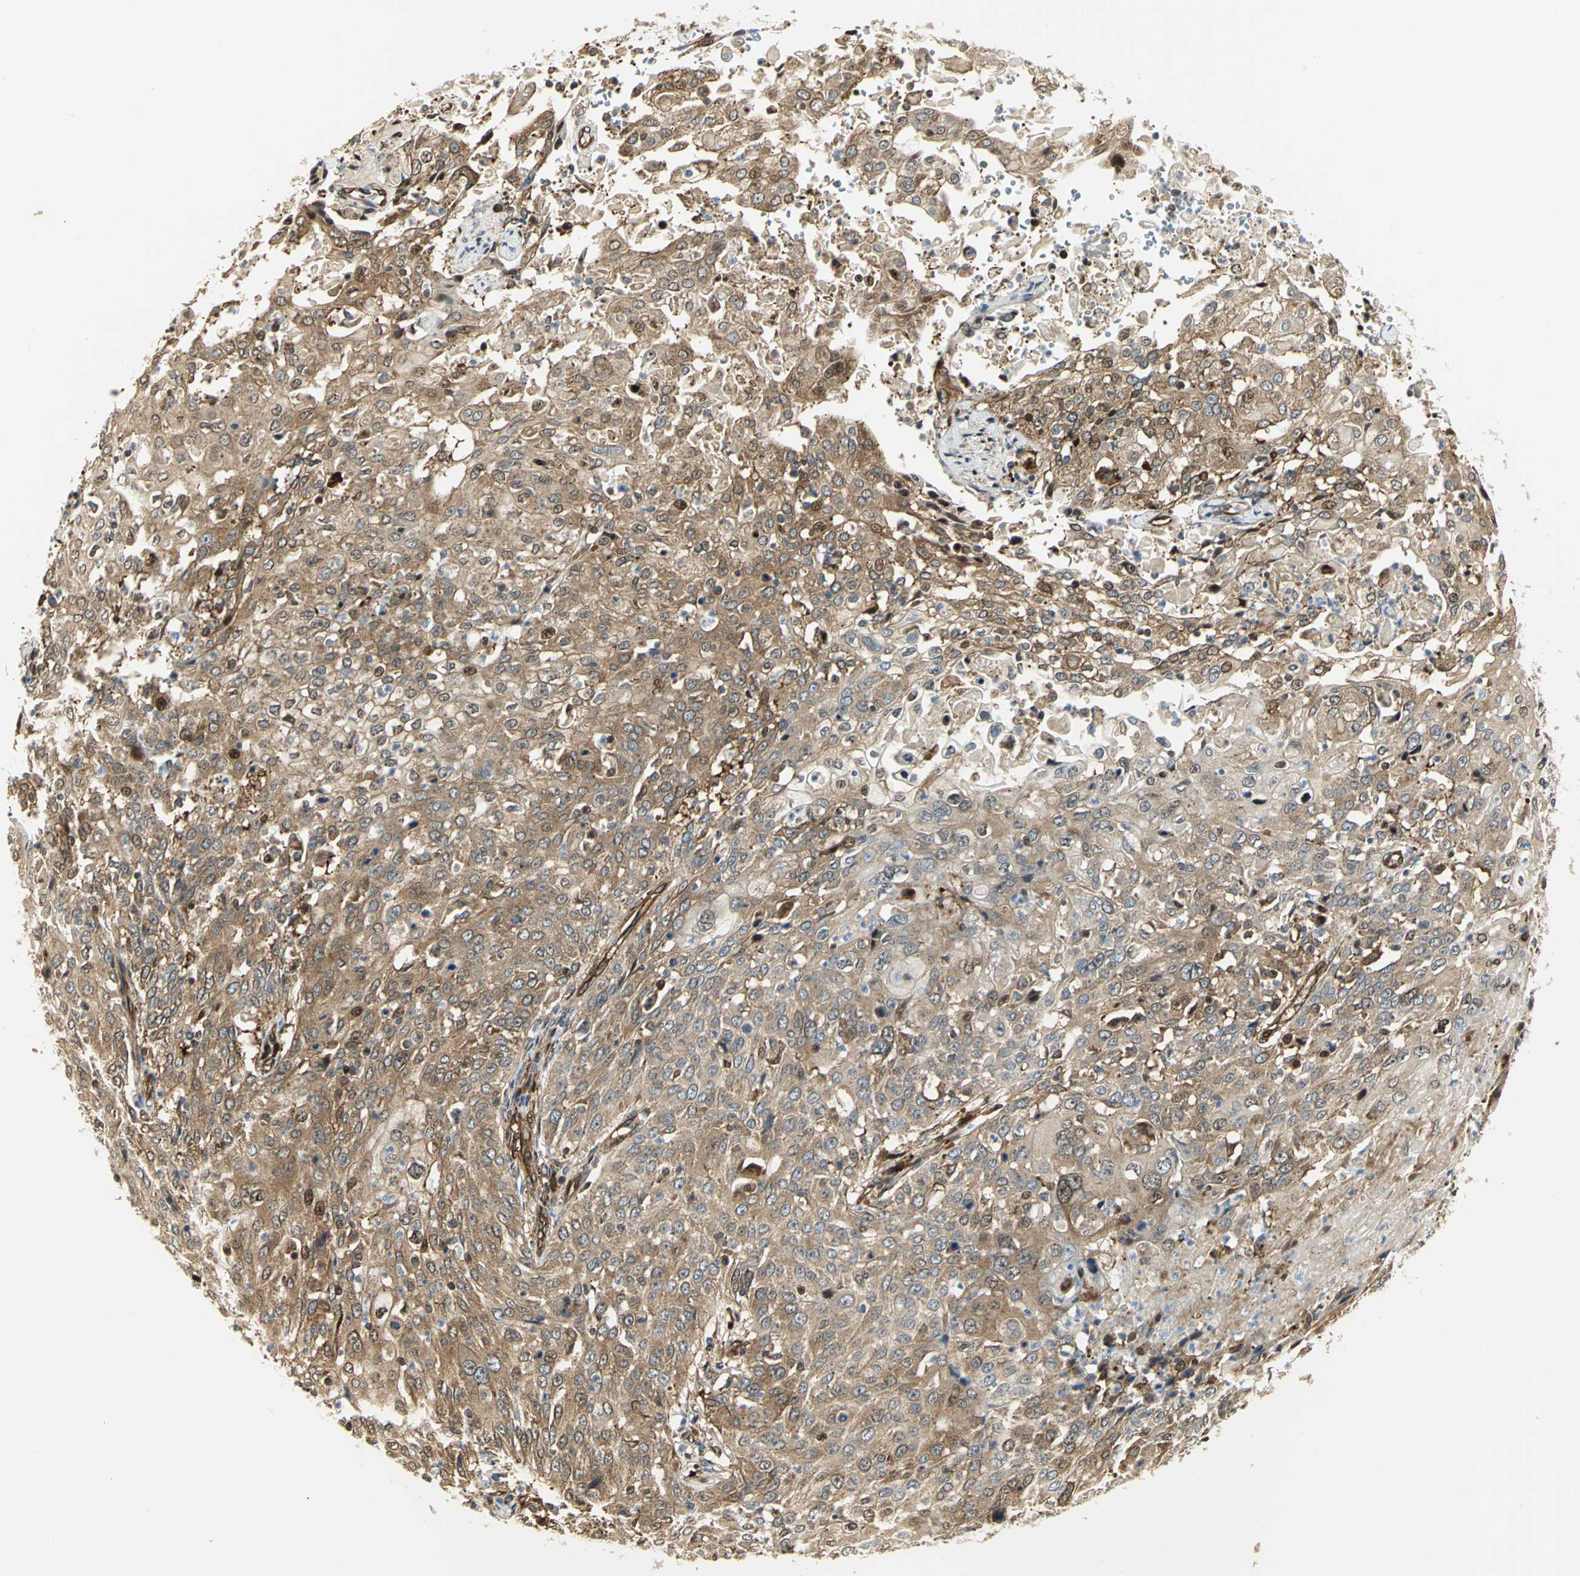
{"staining": {"intensity": "moderate", "quantity": ">75%", "location": "cytoplasmic/membranous"}, "tissue": "cervical cancer", "cell_type": "Tumor cells", "image_type": "cancer", "snomed": [{"axis": "morphology", "description": "Squamous cell carcinoma, NOS"}, {"axis": "topography", "description": "Cervix"}], "caption": "A high-resolution micrograph shows immunohistochemistry (IHC) staining of cervical cancer (squamous cell carcinoma), which displays moderate cytoplasmic/membranous expression in about >75% of tumor cells.", "gene": "EEA1", "patient": {"sex": "female", "age": 39}}